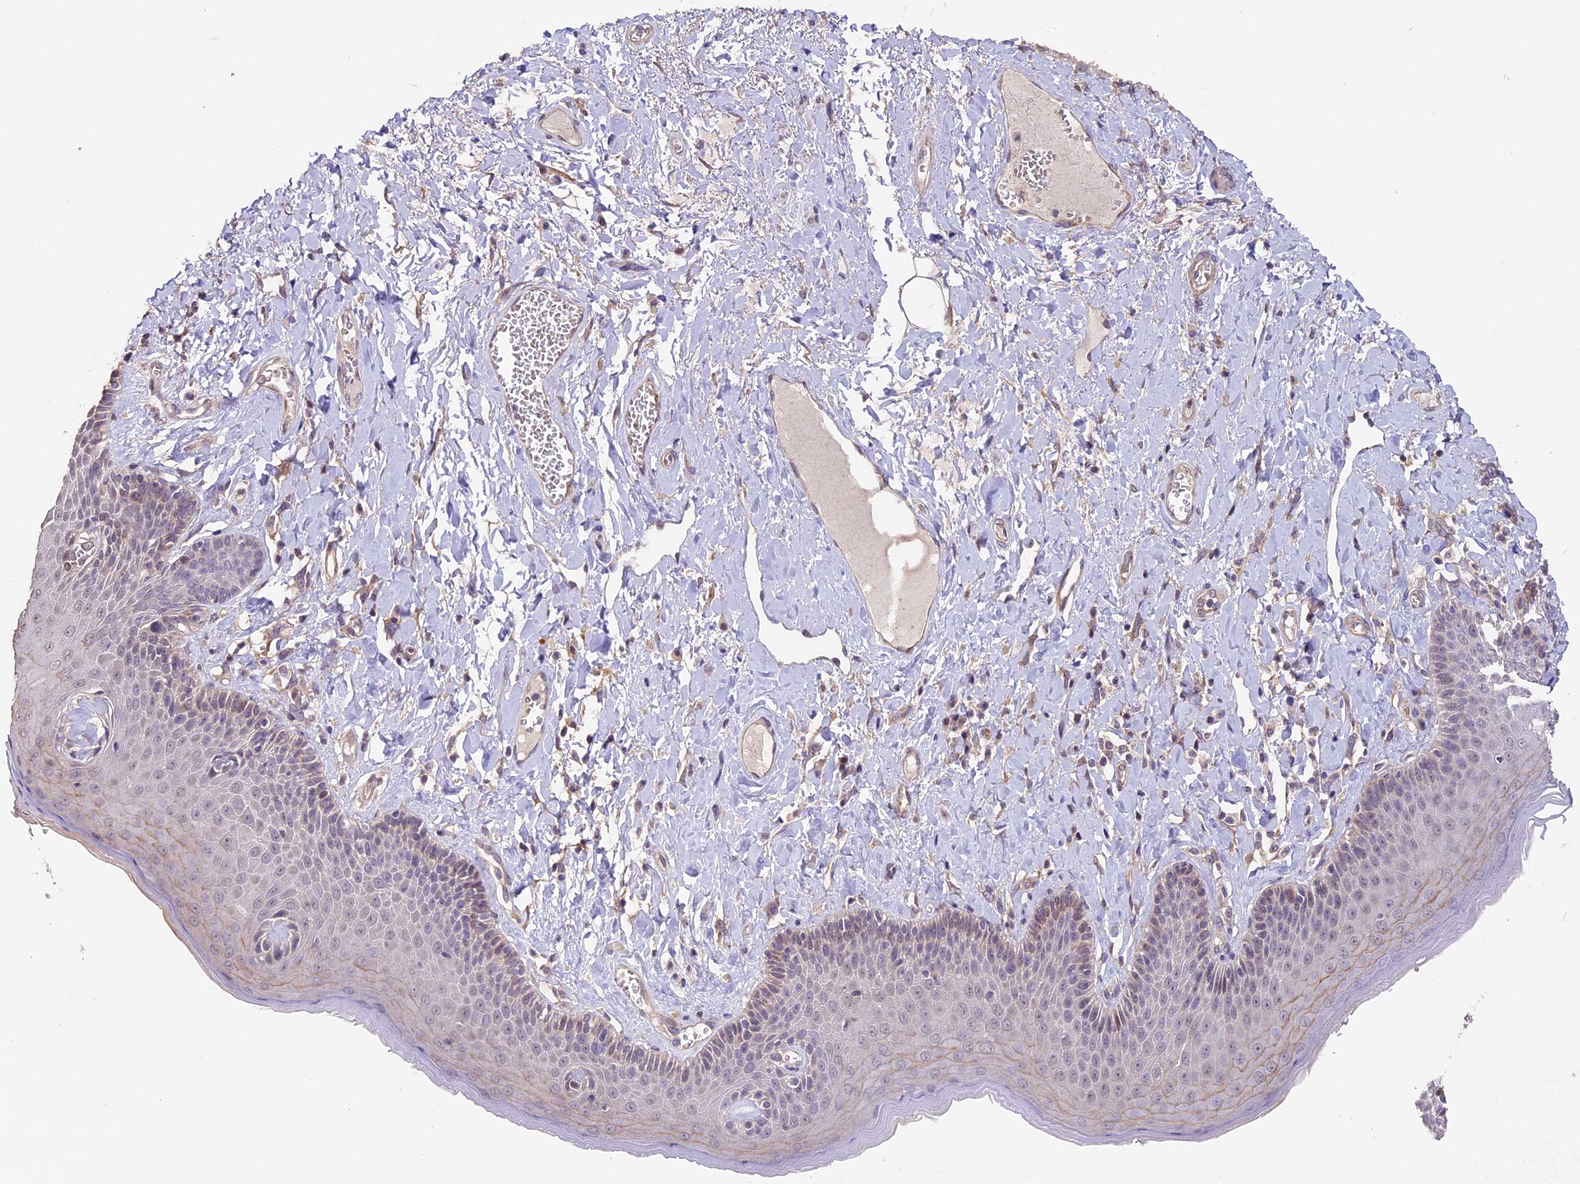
{"staining": {"intensity": "negative", "quantity": "none", "location": "none"}, "tissue": "skin", "cell_type": "Epidermal cells", "image_type": "normal", "snomed": [{"axis": "morphology", "description": "Normal tissue, NOS"}, {"axis": "topography", "description": "Anal"}], "caption": "Normal skin was stained to show a protein in brown. There is no significant expression in epidermal cells.", "gene": "GNB5", "patient": {"sex": "male", "age": 69}}